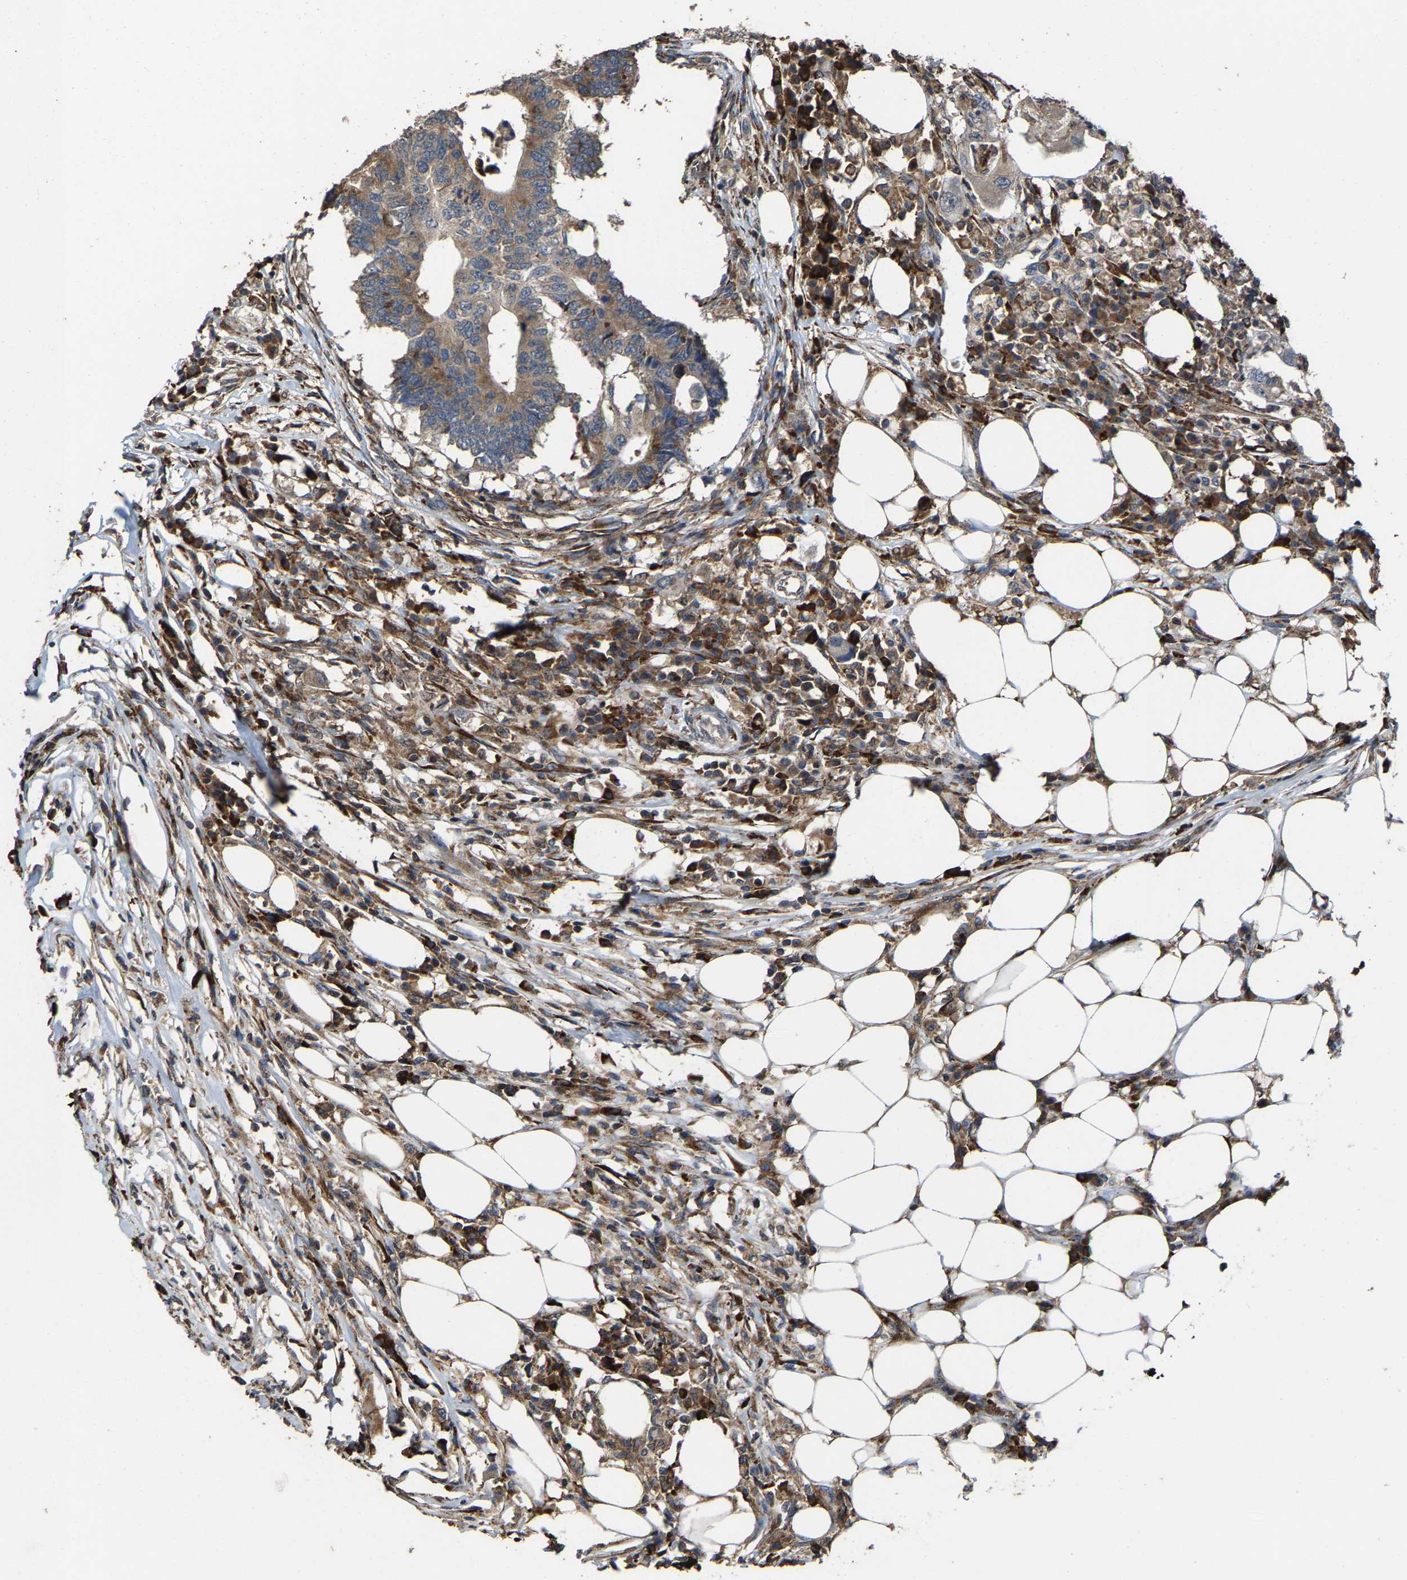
{"staining": {"intensity": "moderate", "quantity": ">75%", "location": "cytoplasmic/membranous"}, "tissue": "colorectal cancer", "cell_type": "Tumor cells", "image_type": "cancer", "snomed": [{"axis": "morphology", "description": "Adenocarcinoma, NOS"}, {"axis": "topography", "description": "Colon"}], "caption": "This is an image of immunohistochemistry staining of colorectal cancer, which shows moderate positivity in the cytoplasmic/membranous of tumor cells.", "gene": "FGD3", "patient": {"sex": "male", "age": 71}}